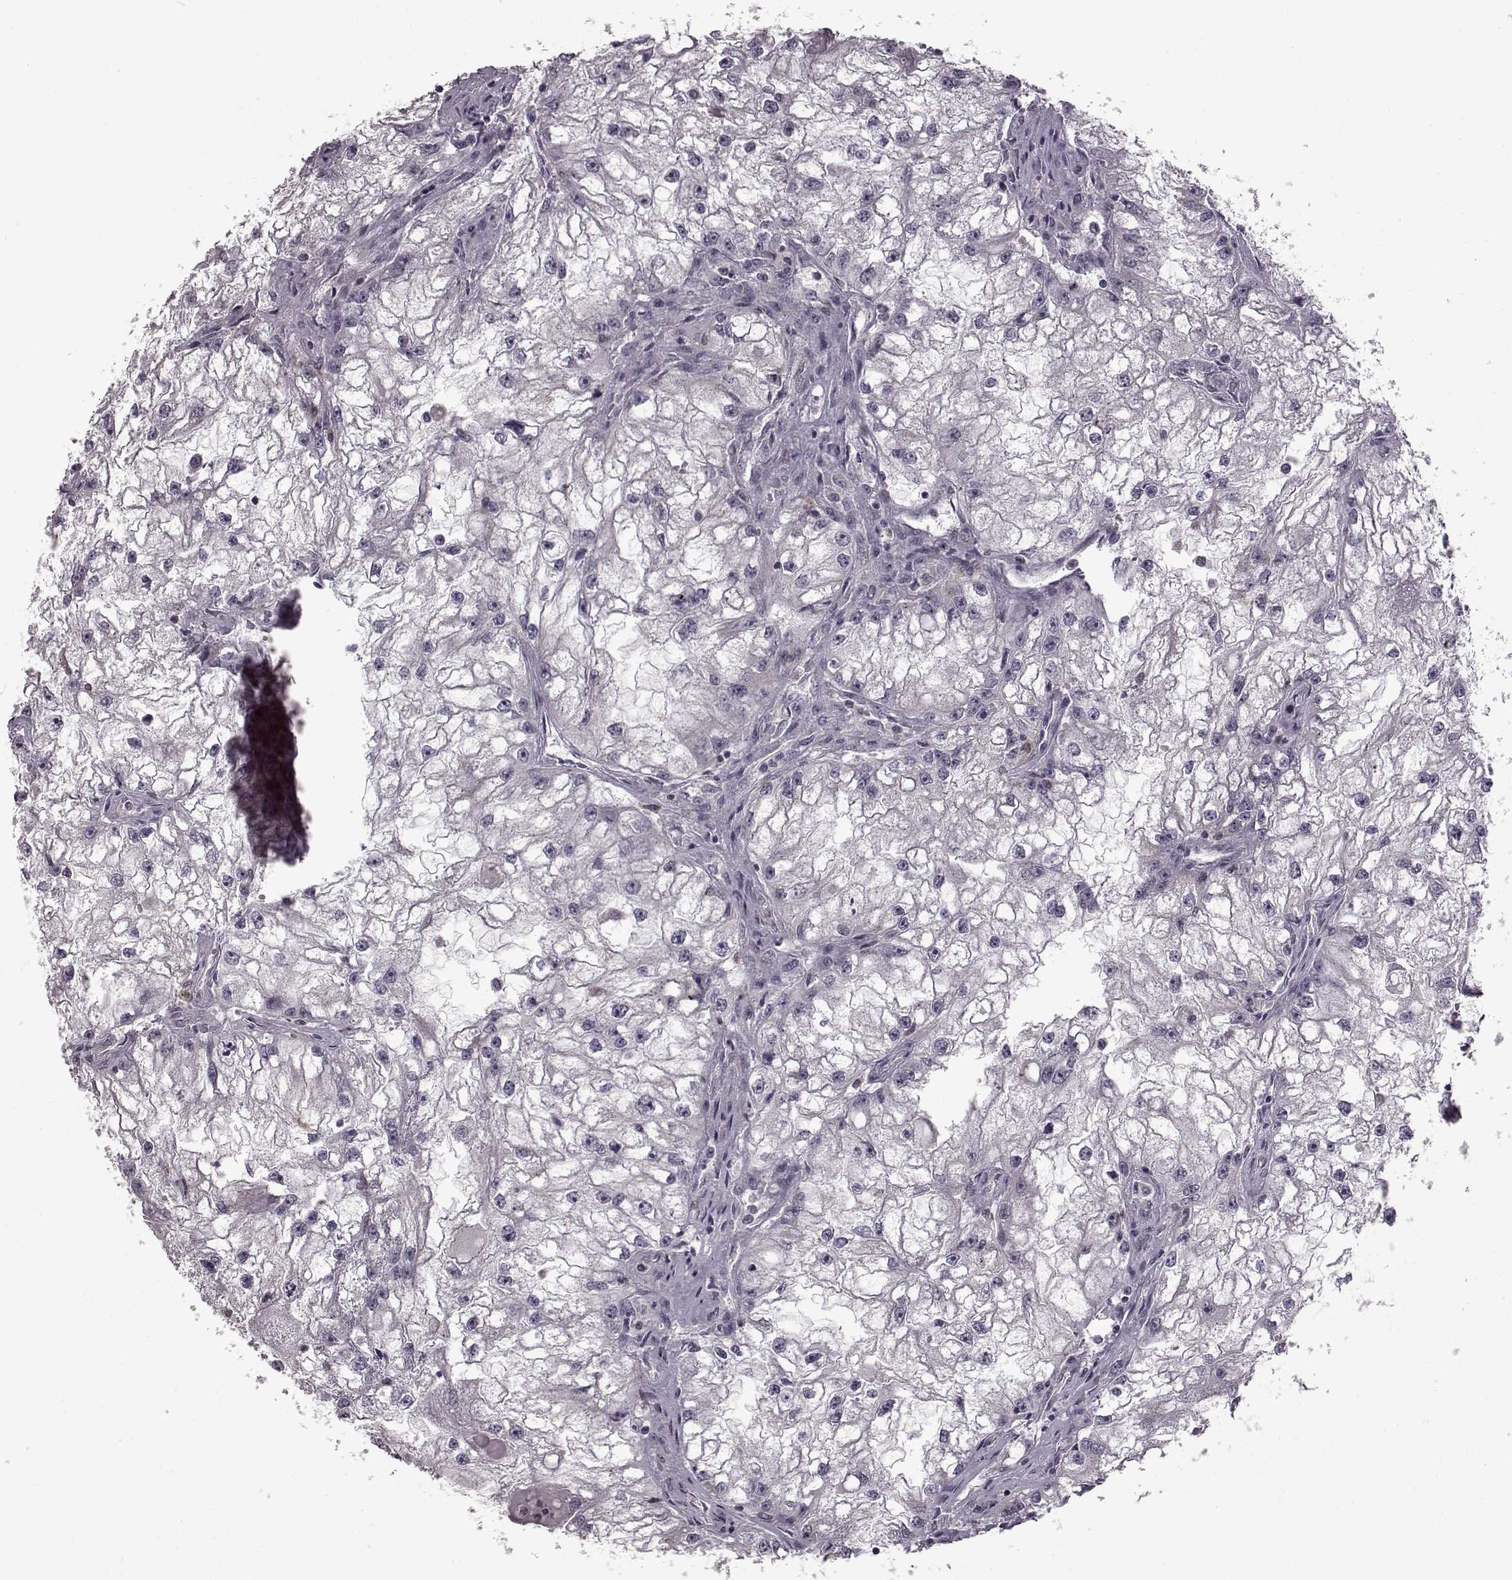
{"staining": {"intensity": "negative", "quantity": "none", "location": "none"}, "tissue": "renal cancer", "cell_type": "Tumor cells", "image_type": "cancer", "snomed": [{"axis": "morphology", "description": "Adenocarcinoma, NOS"}, {"axis": "topography", "description": "Kidney"}], "caption": "Tumor cells are negative for brown protein staining in adenocarcinoma (renal).", "gene": "B3GNT6", "patient": {"sex": "male", "age": 59}}